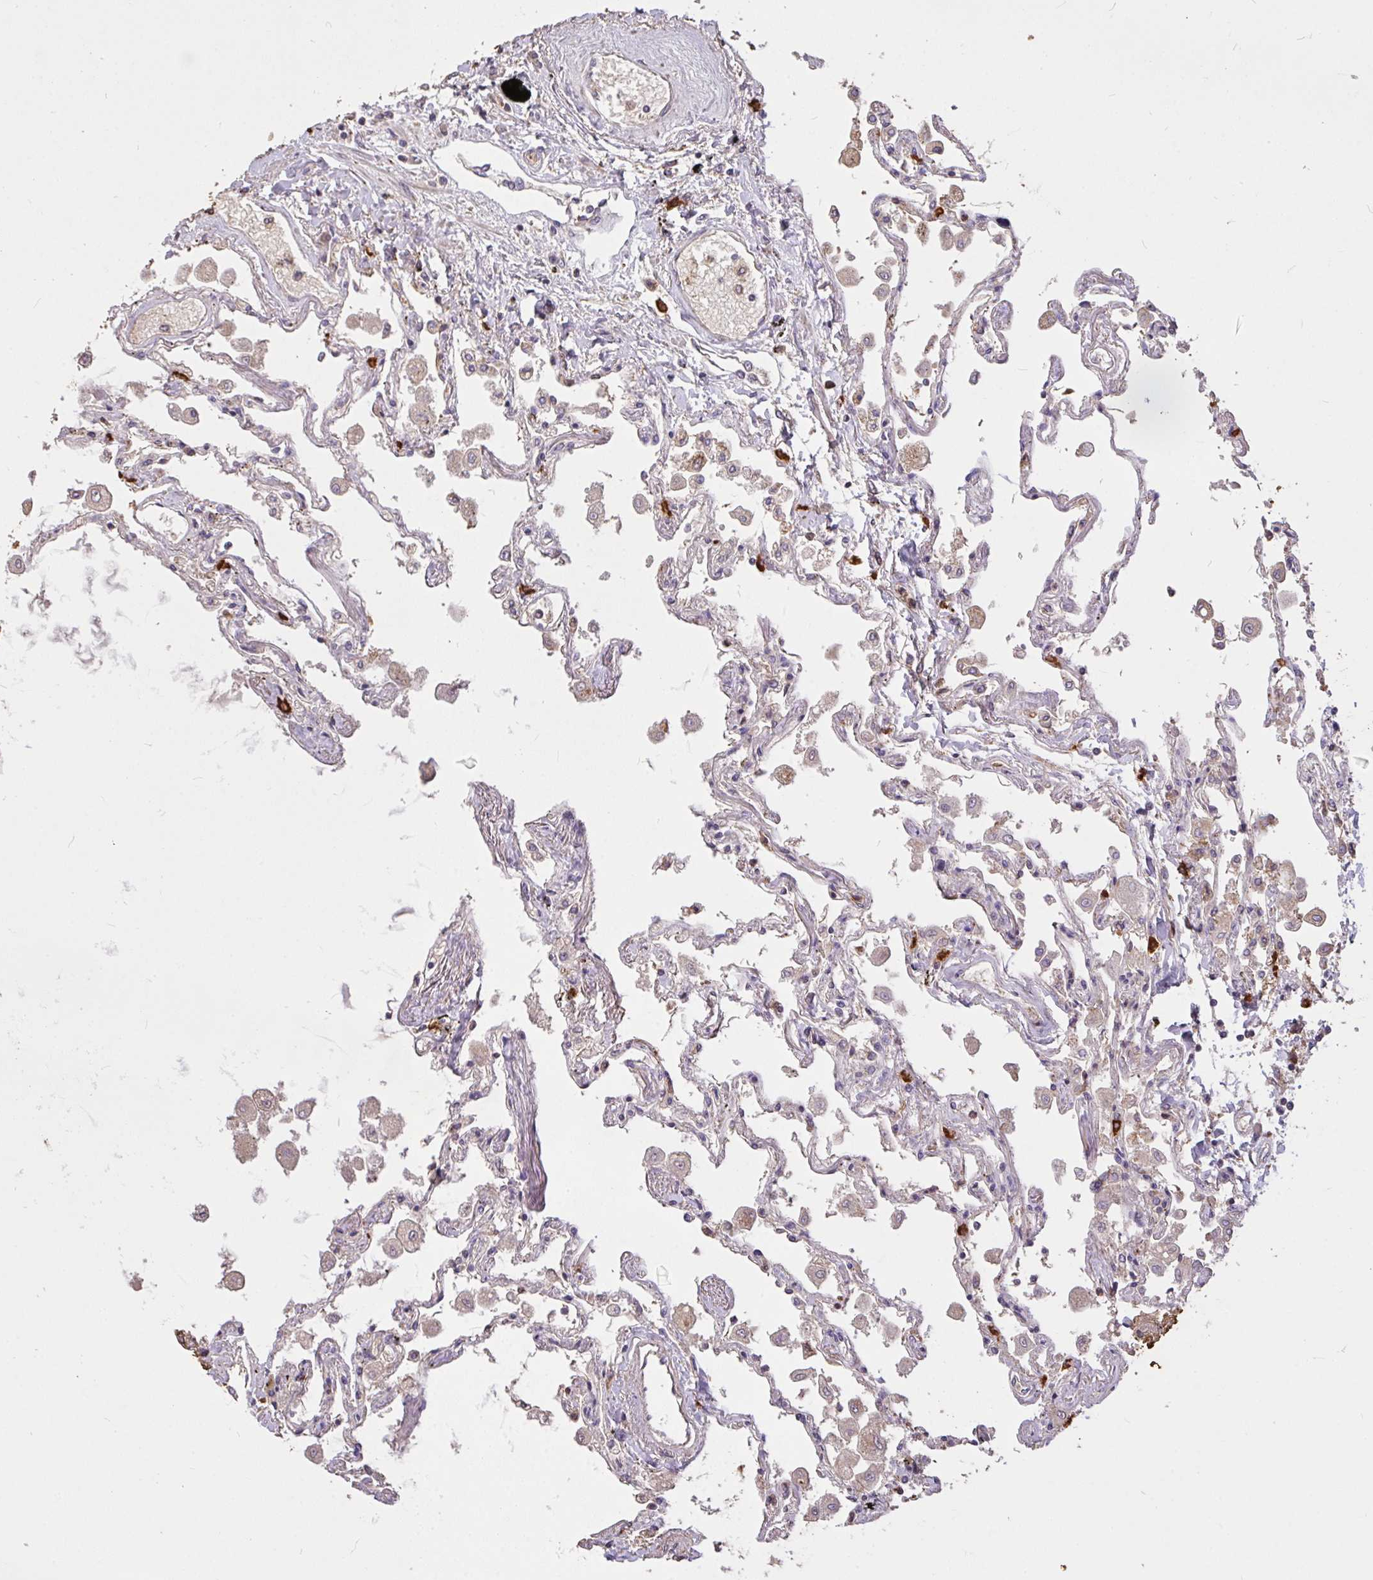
{"staining": {"intensity": "weak", "quantity": "25%-75%", "location": "cytoplasmic/membranous"}, "tissue": "lung", "cell_type": "Alveolar cells", "image_type": "normal", "snomed": [{"axis": "morphology", "description": "Normal tissue, NOS"}, {"axis": "morphology", "description": "Adenocarcinoma, NOS"}, {"axis": "topography", "description": "Cartilage tissue"}, {"axis": "topography", "description": "Lung"}], "caption": "This is a histology image of immunohistochemistry staining of unremarkable lung, which shows weak staining in the cytoplasmic/membranous of alveolar cells.", "gene": "FCER1A", "patient": {"sex": "female", "age": 67}}